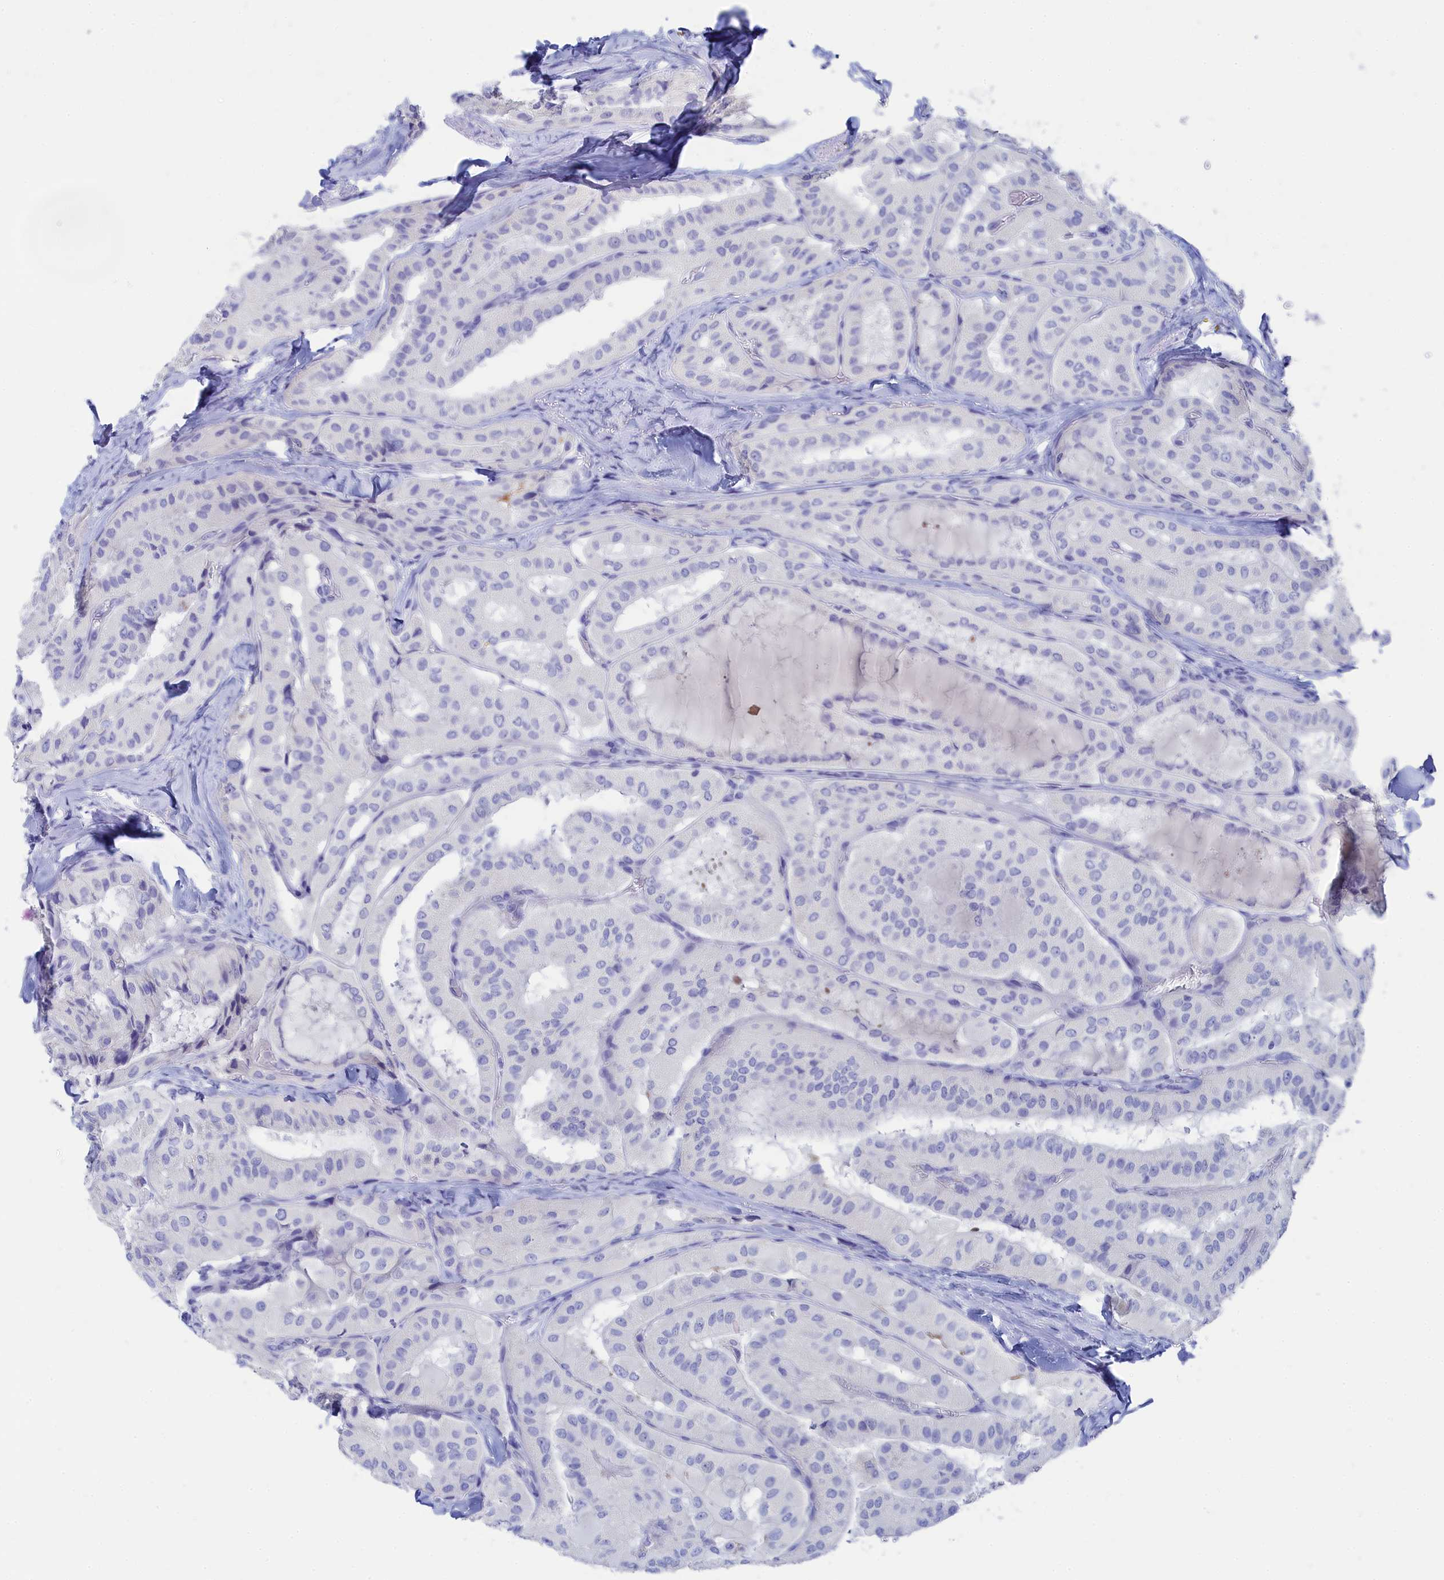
{"staining": {"intensity": "negative", "quantity": "none", "location": "none"}, "tissue": "thyroid cancer", "cell_type": "Tumor cells", "image_type": "cancer", "snomed": [{"axis": "morphology", "description": "Normal tissue, NOS"}, {"axis": "morphology", "description": "Papillary adenocarcinoma, NOS"}, {"axis": "topography", "description": "Thyroid gland"}], "caption": "Immunohistochemical staining of thyroid cancer shows no significant staining in tumor cells. Nuclei are stained in blue.", "gene": "TRIM10", "patient": {"sex": "female", "age": 59}}